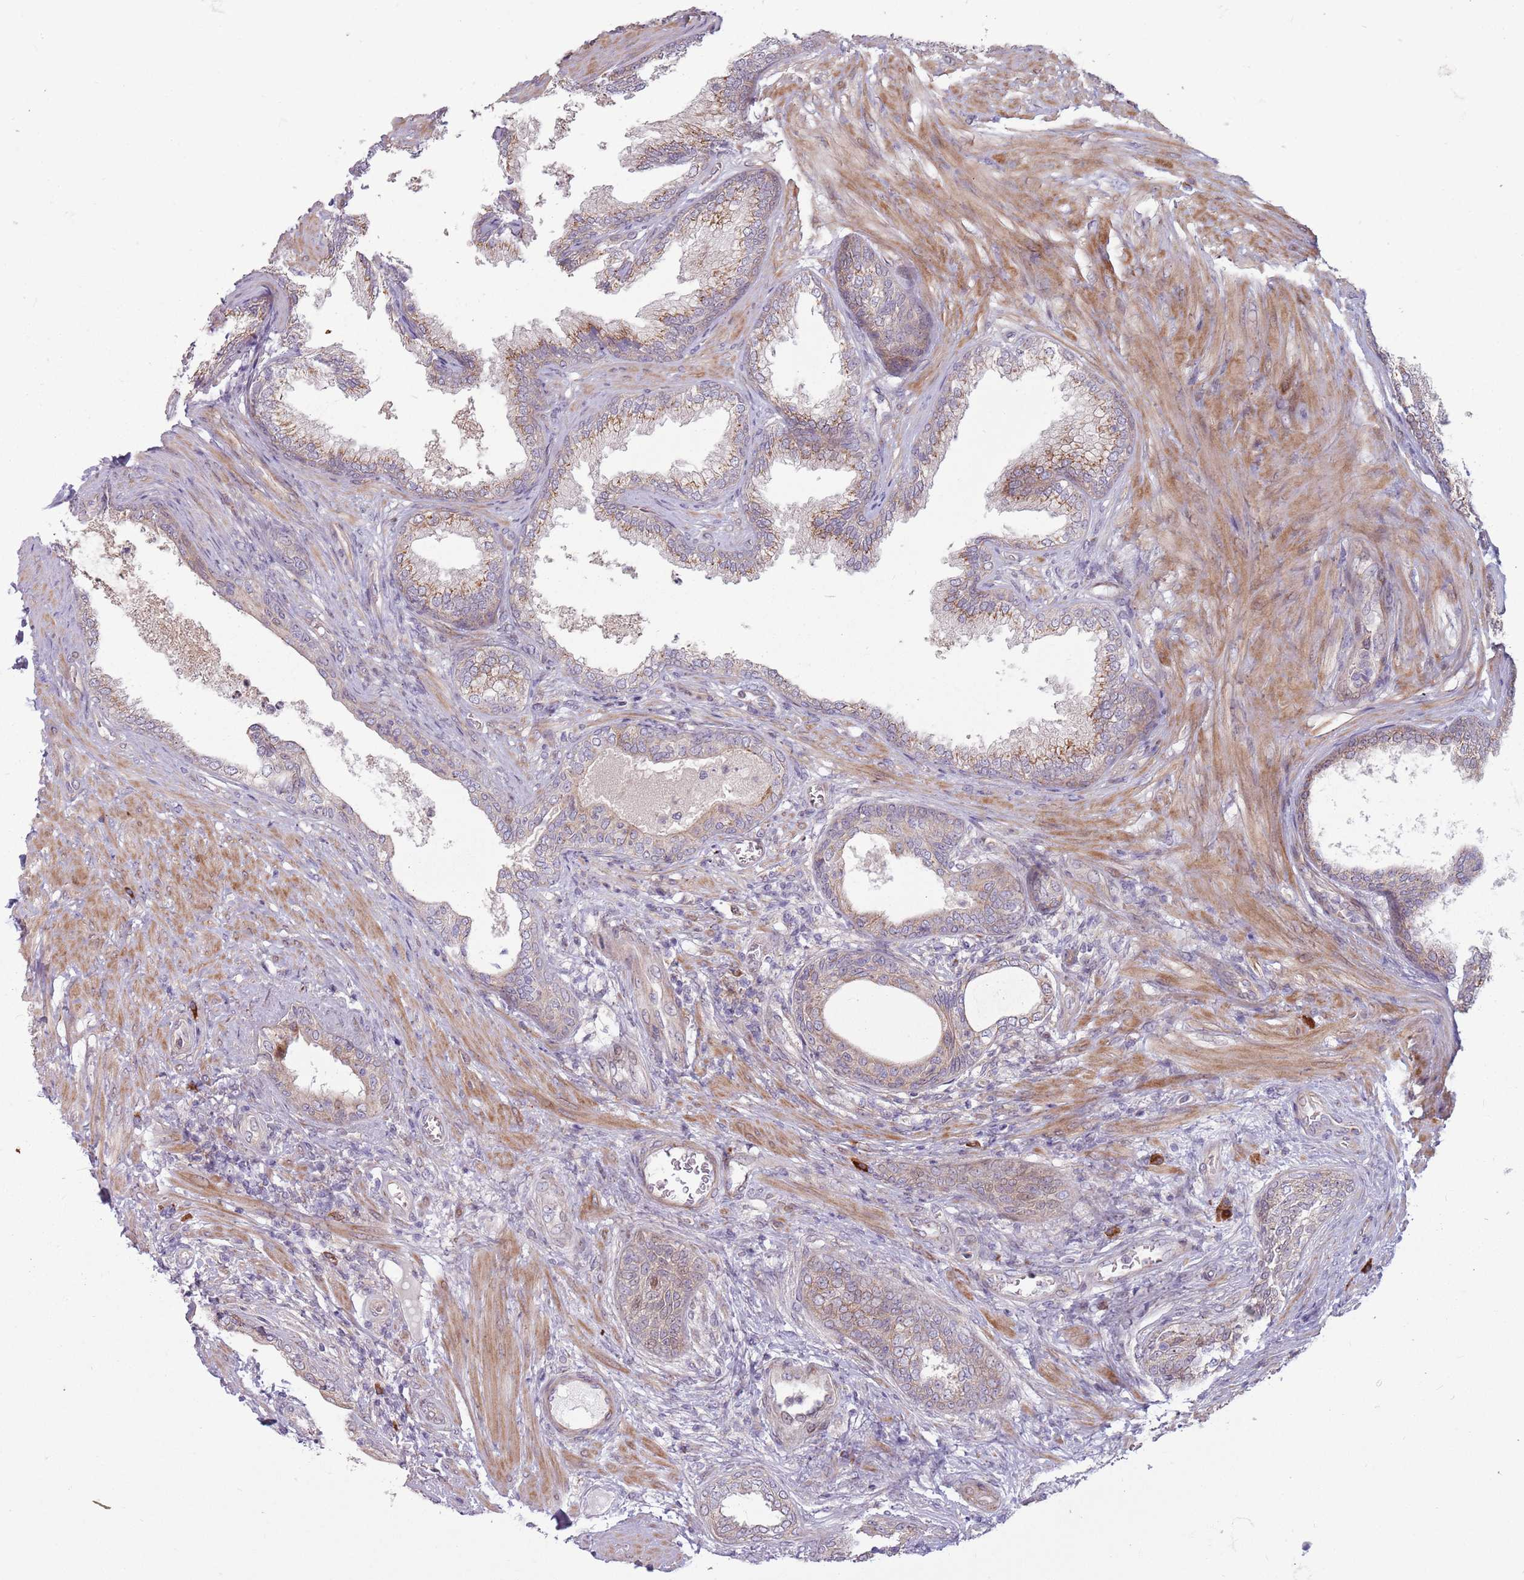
{"staining": {"intensity": "moderate", "quantity": "25%-75%", "location": "cytoplasmic/membranous"}, "tissue": "prostate", "cell_type": "Glandular cells", "image_type": "normal", "snomed": [{"axis": "morphology", "description": "Normal tissue, NOS"}, {"axis": "topography", "description": "Prostate"}], "caption": "The immunohistochemical stain labels moderate cytoplasmic/membranous positivity in glandular cells of benign prostate.", "gene": "CCDC150", "patient": {"sex": "male", "age": 76}}